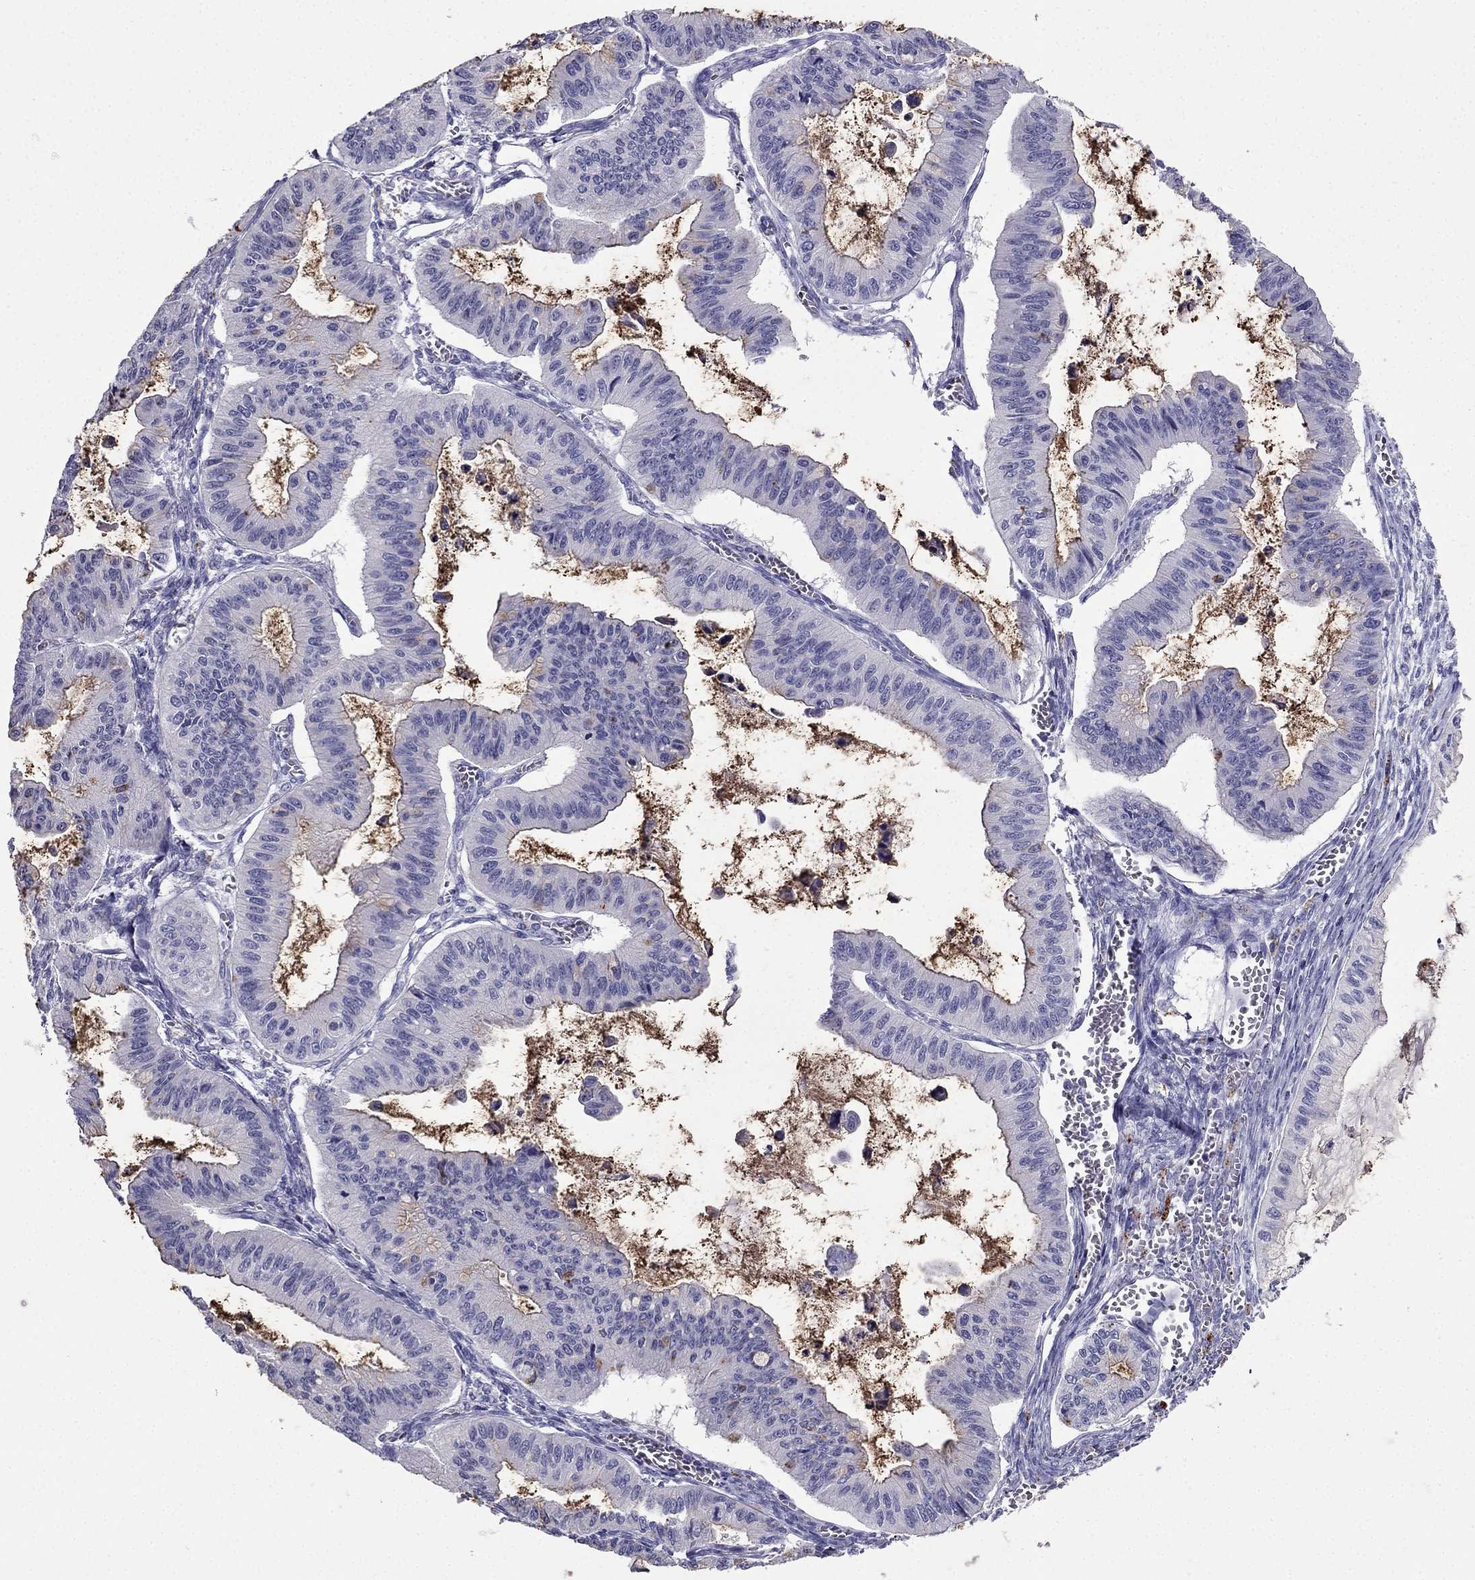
{"staining": {"intensity": "negative", "quantity": "none", "location": "none"}, "tissue": "ovarian cancer", "cell_type": "Tumor cells", "image_type": "cancer", "snomed": [{"axis": "morphology", "description": "Cystadenocarcinoma, mucinous, NOS"}, {"axis": "topography", "description": "Ovary"}], "caption": "Immunohistochemical staining of ovarian mucinous cystadenocarcinoma displays no significant expression in tumor cells.", "gene": "PTH", "patient": {"sex": "female", "age": 72}}